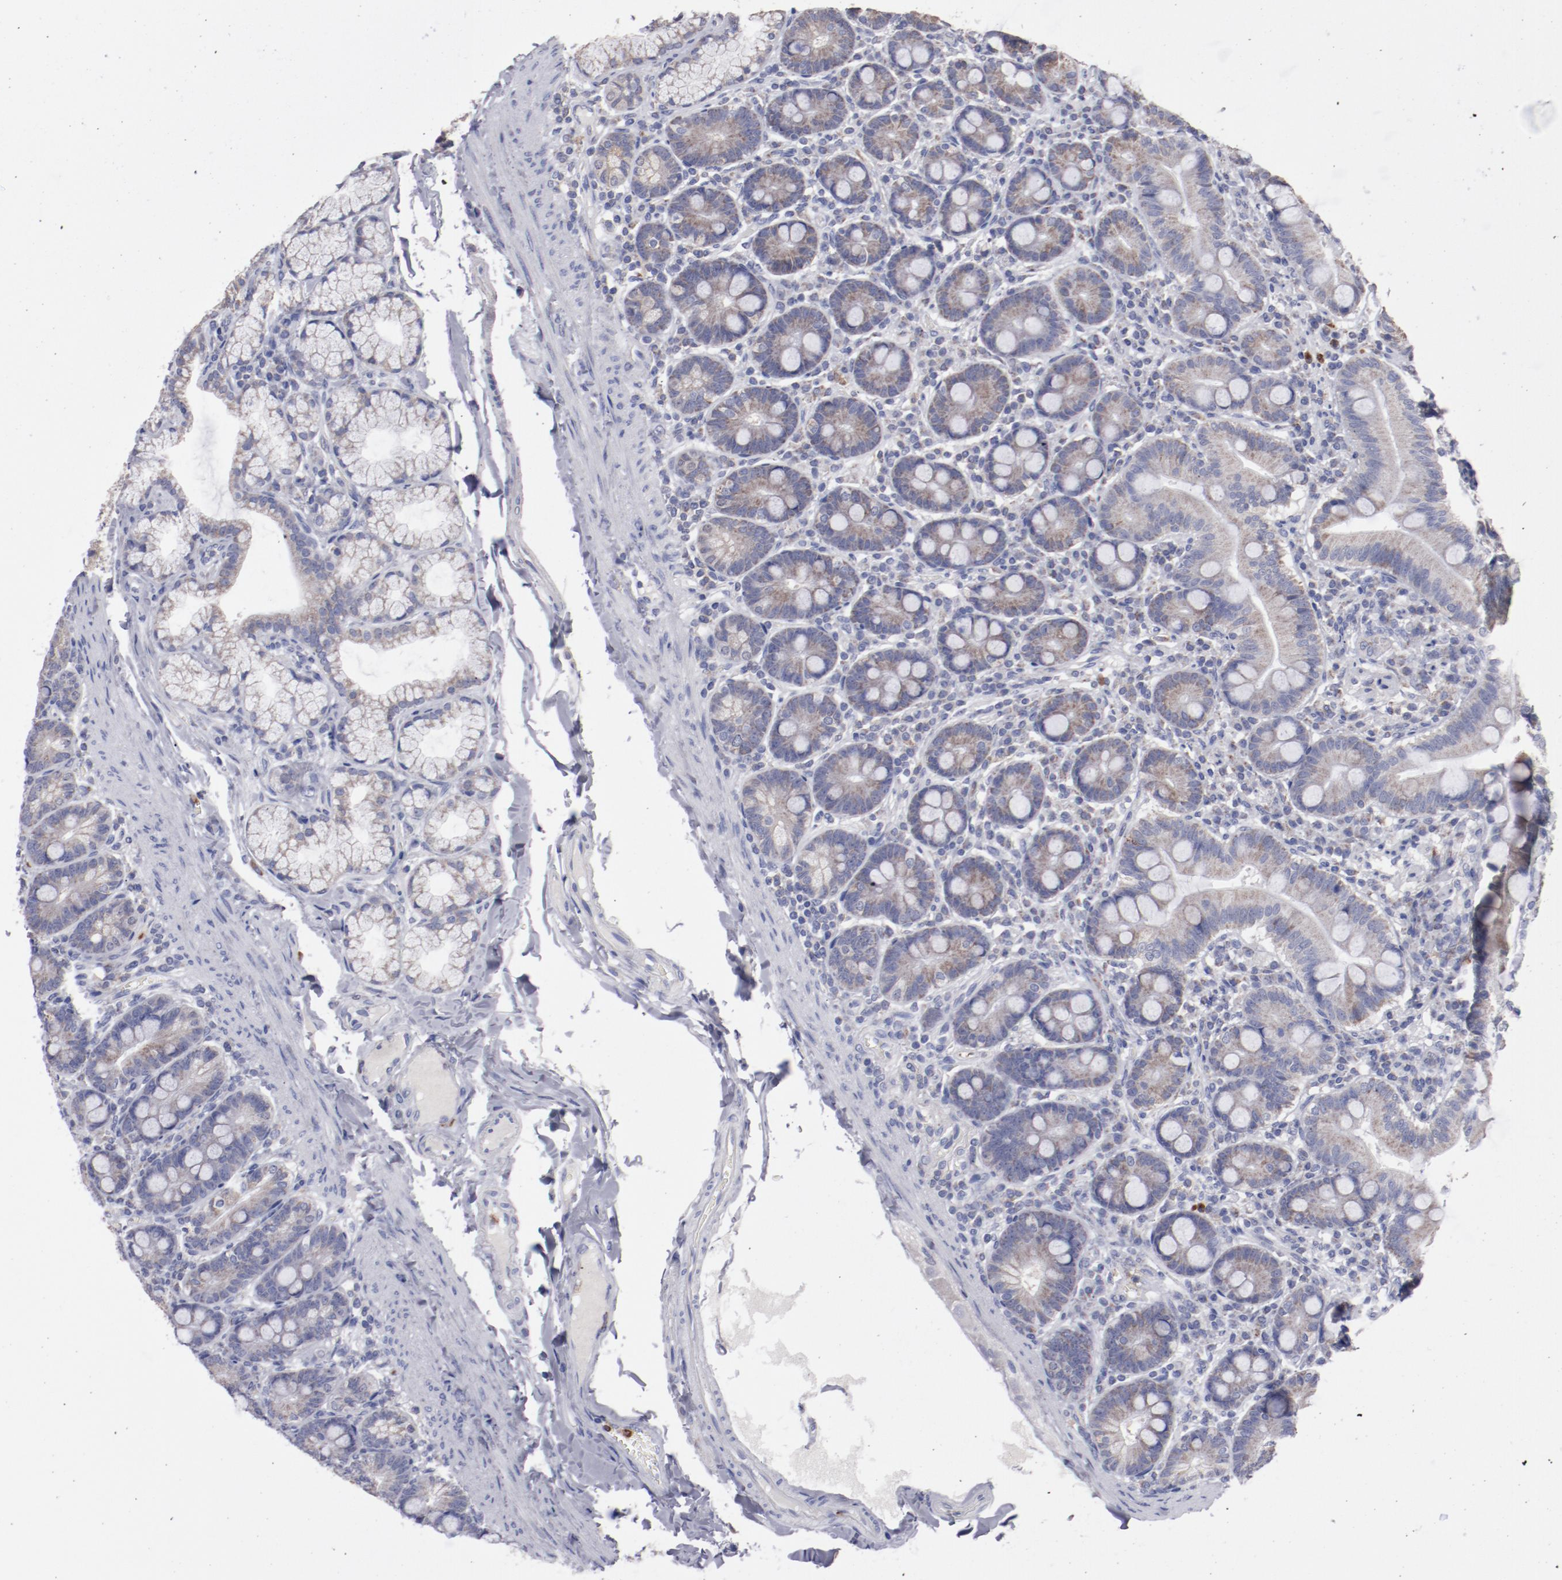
{"staining": {"intensity": "weak", "quantity": ">75%", "location": "cytoplasmic/membranous"}, "tissue": "duodenum", "cell_type": "Glandular cells", "image_type": "normal", "snomed": [{"axis": "morphology", "description": "Normal tissue, NOS"}, {"axis": "topography", "description": "Duodenum"}], "caption": "Immunohistochemistry (DAB) staining of normal human duodenum exhibits weak cytoplasmic/membranous protein staining in approximately >75% of glandular cells. (DAB IHC, brown staining for protein, blue staining for nuclei).", "gene": "FGR", "patient": {"sex": "male", "age": 50}}